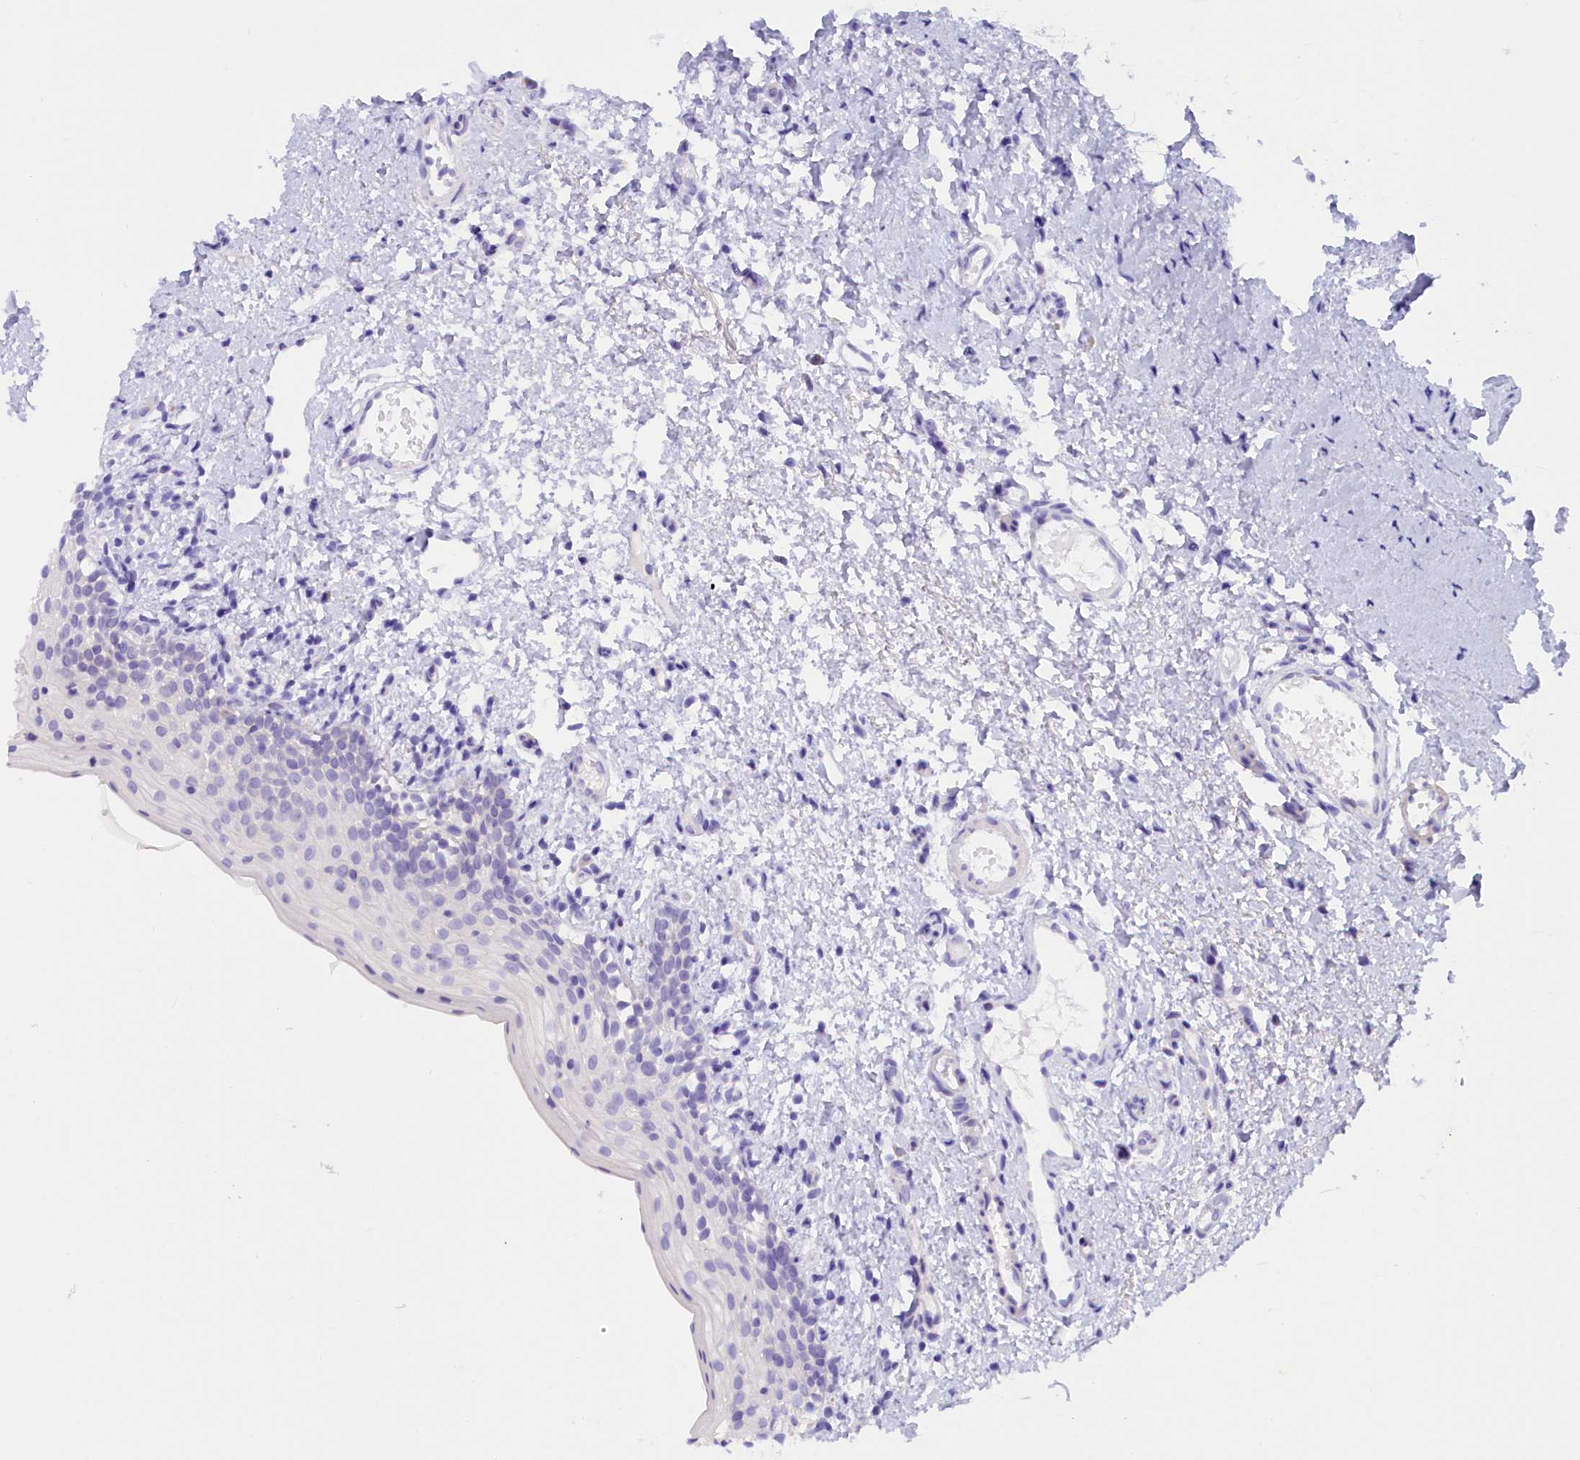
{"staining": {"intensity": "negative", "quantity": "none", "location": "none"}, "tissue": "oral mucosa", "cell_type": "Squamous epithelial cells", "image_type": "normal", "snomed": [{"axis": "morphology", "description": "Normal tissue, NOS"}, {"axis": "topography", "description": "Oral tissue"}], "caption": "Unremarkable oral mucosa was stained to show a protein in brown. There is no significant expression in squamous epithelial cells.", "gene": "COL6A5", "patient": {"sex": "female", "age": 13}}